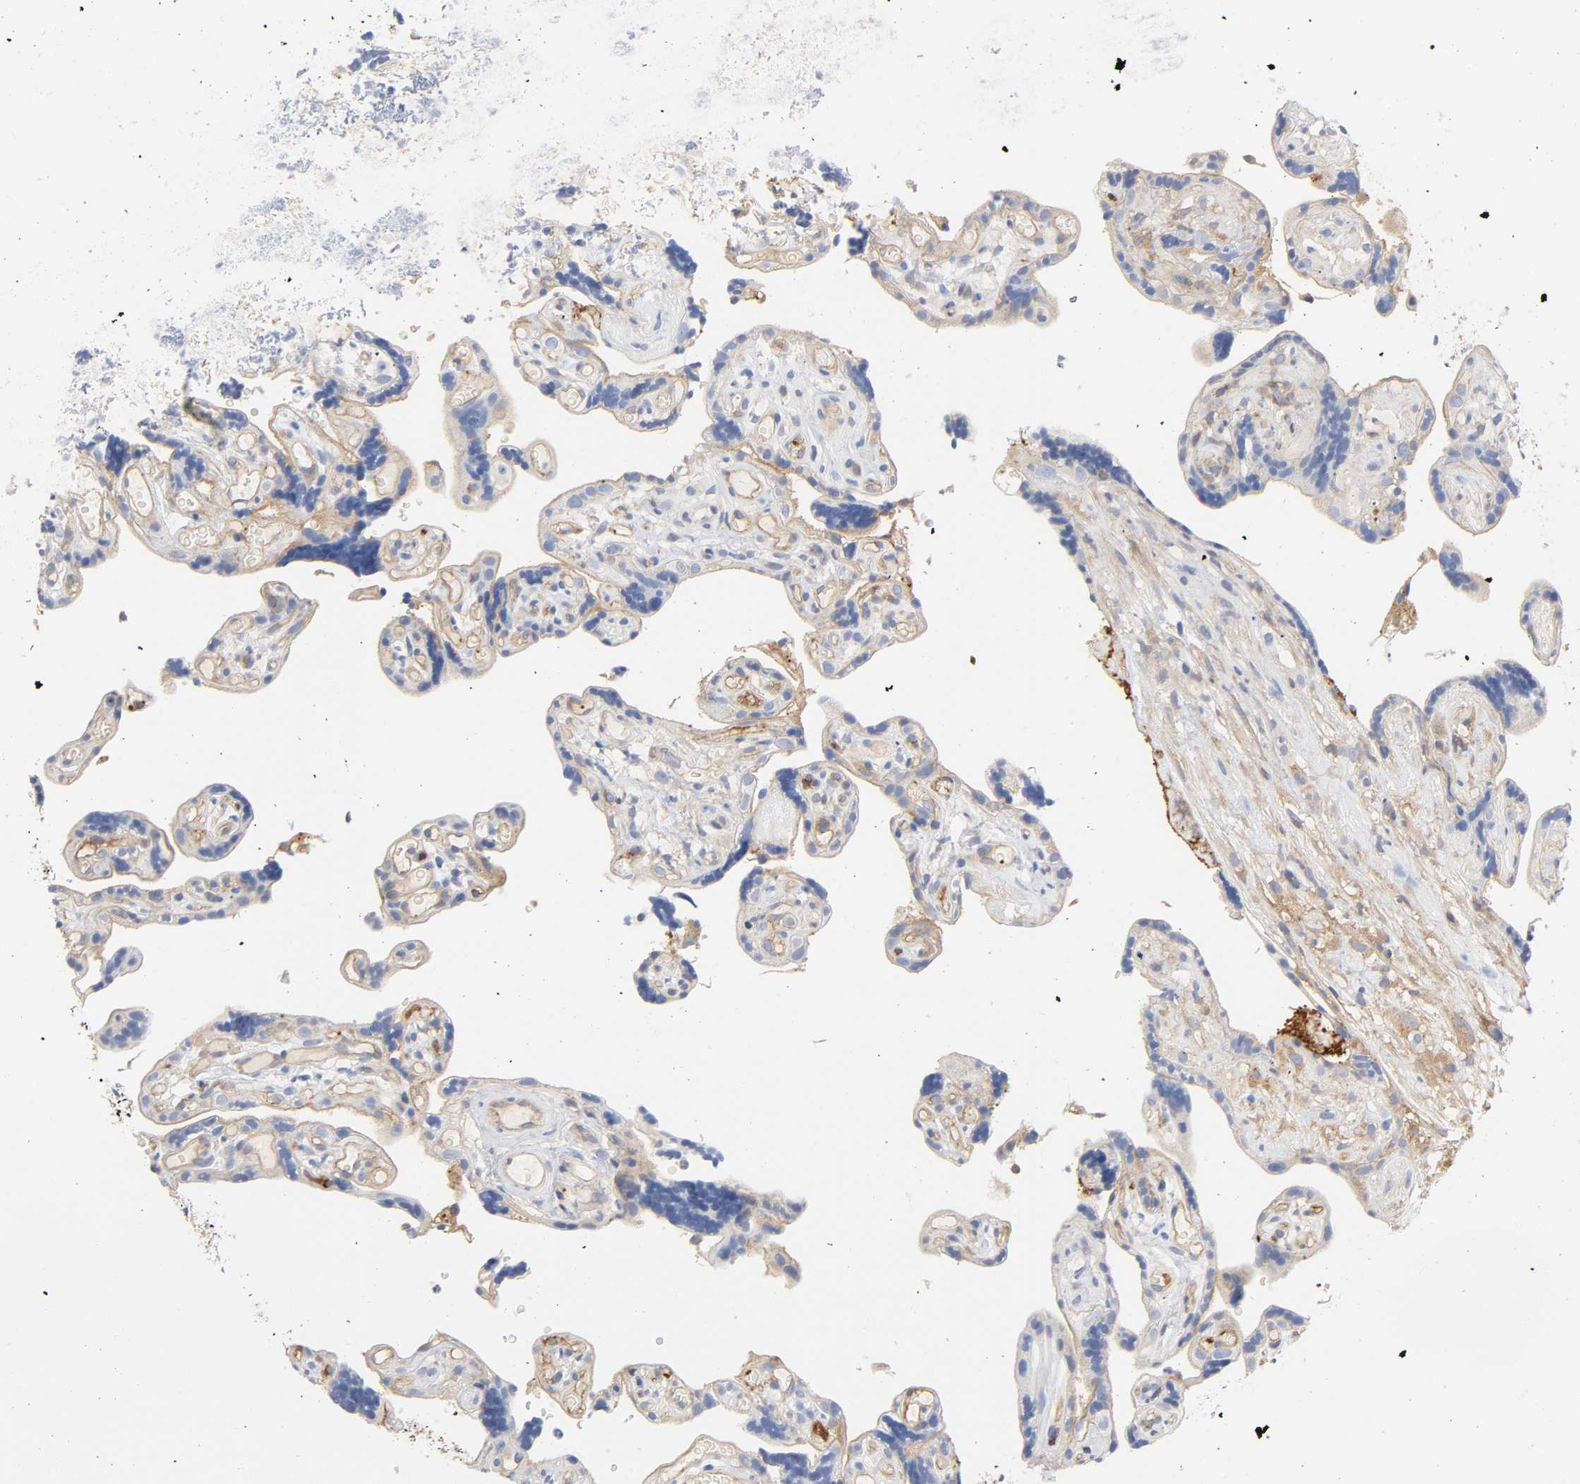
{"staining": {"intensity": "weak", "quantity": ">75%", "location": "cytoplasmic/membranous"}, "tissue": "placenta", "cell_type": "Trophoblastic cells", "image_type": "normal", "snomed": [{"axis": "morphology", "description": "Normal tissue, NOS"}, {"axis": "topography", "description": "Placenta"}], "caption": "Protein staining displays weak cytoplasmic/membranous staining in approximately >75% of trophoblastic cells in unremarkable placenta.", "gene": "SRC", "patient": {"sex": "female", "age": 30}}